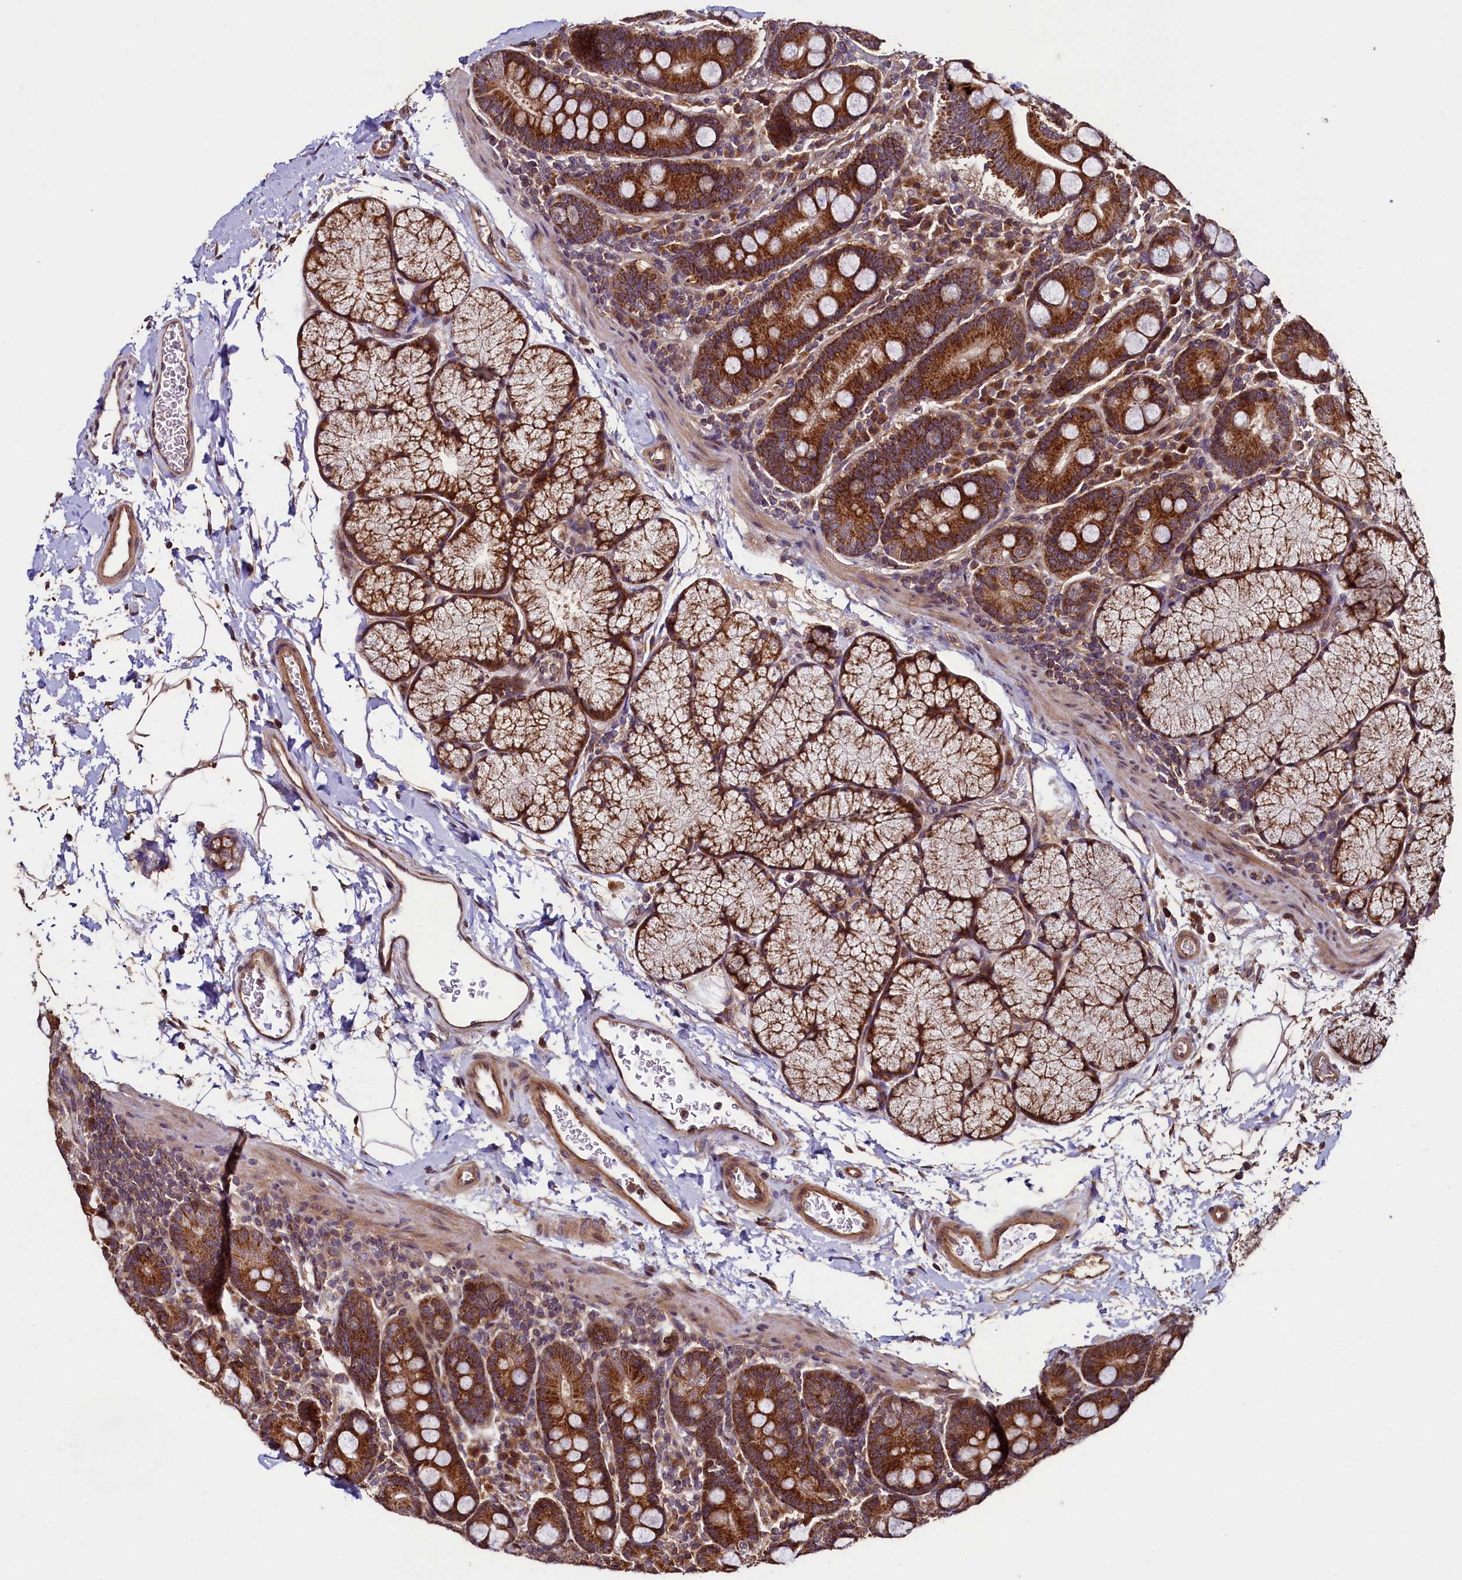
{"staining": {"intensity": "strong", "quantity": ">75%", "location": "cytoplasmic/membranous"}, "tissue": "duodenum", "cell_type": "Glandular cells", "image_type": "normal", "snomed": [{"axis": "morphology", "description": "Normal tissue, NOS"}, {"axis": "topography", "description": "Duodenum"}], "caption": "Immunohistochemistry (IHC) histopathology image of benign duodenum: duodenum stained using immunohistochemistry demonstrates high levels of strong protein expression localized specifically in the cytoplasmic/membranous of glandular cells, appearing as a cytoplasmic/membranous brown color.", "gene": "RBFA", "patient": {"sex": "male", "age": 35}}